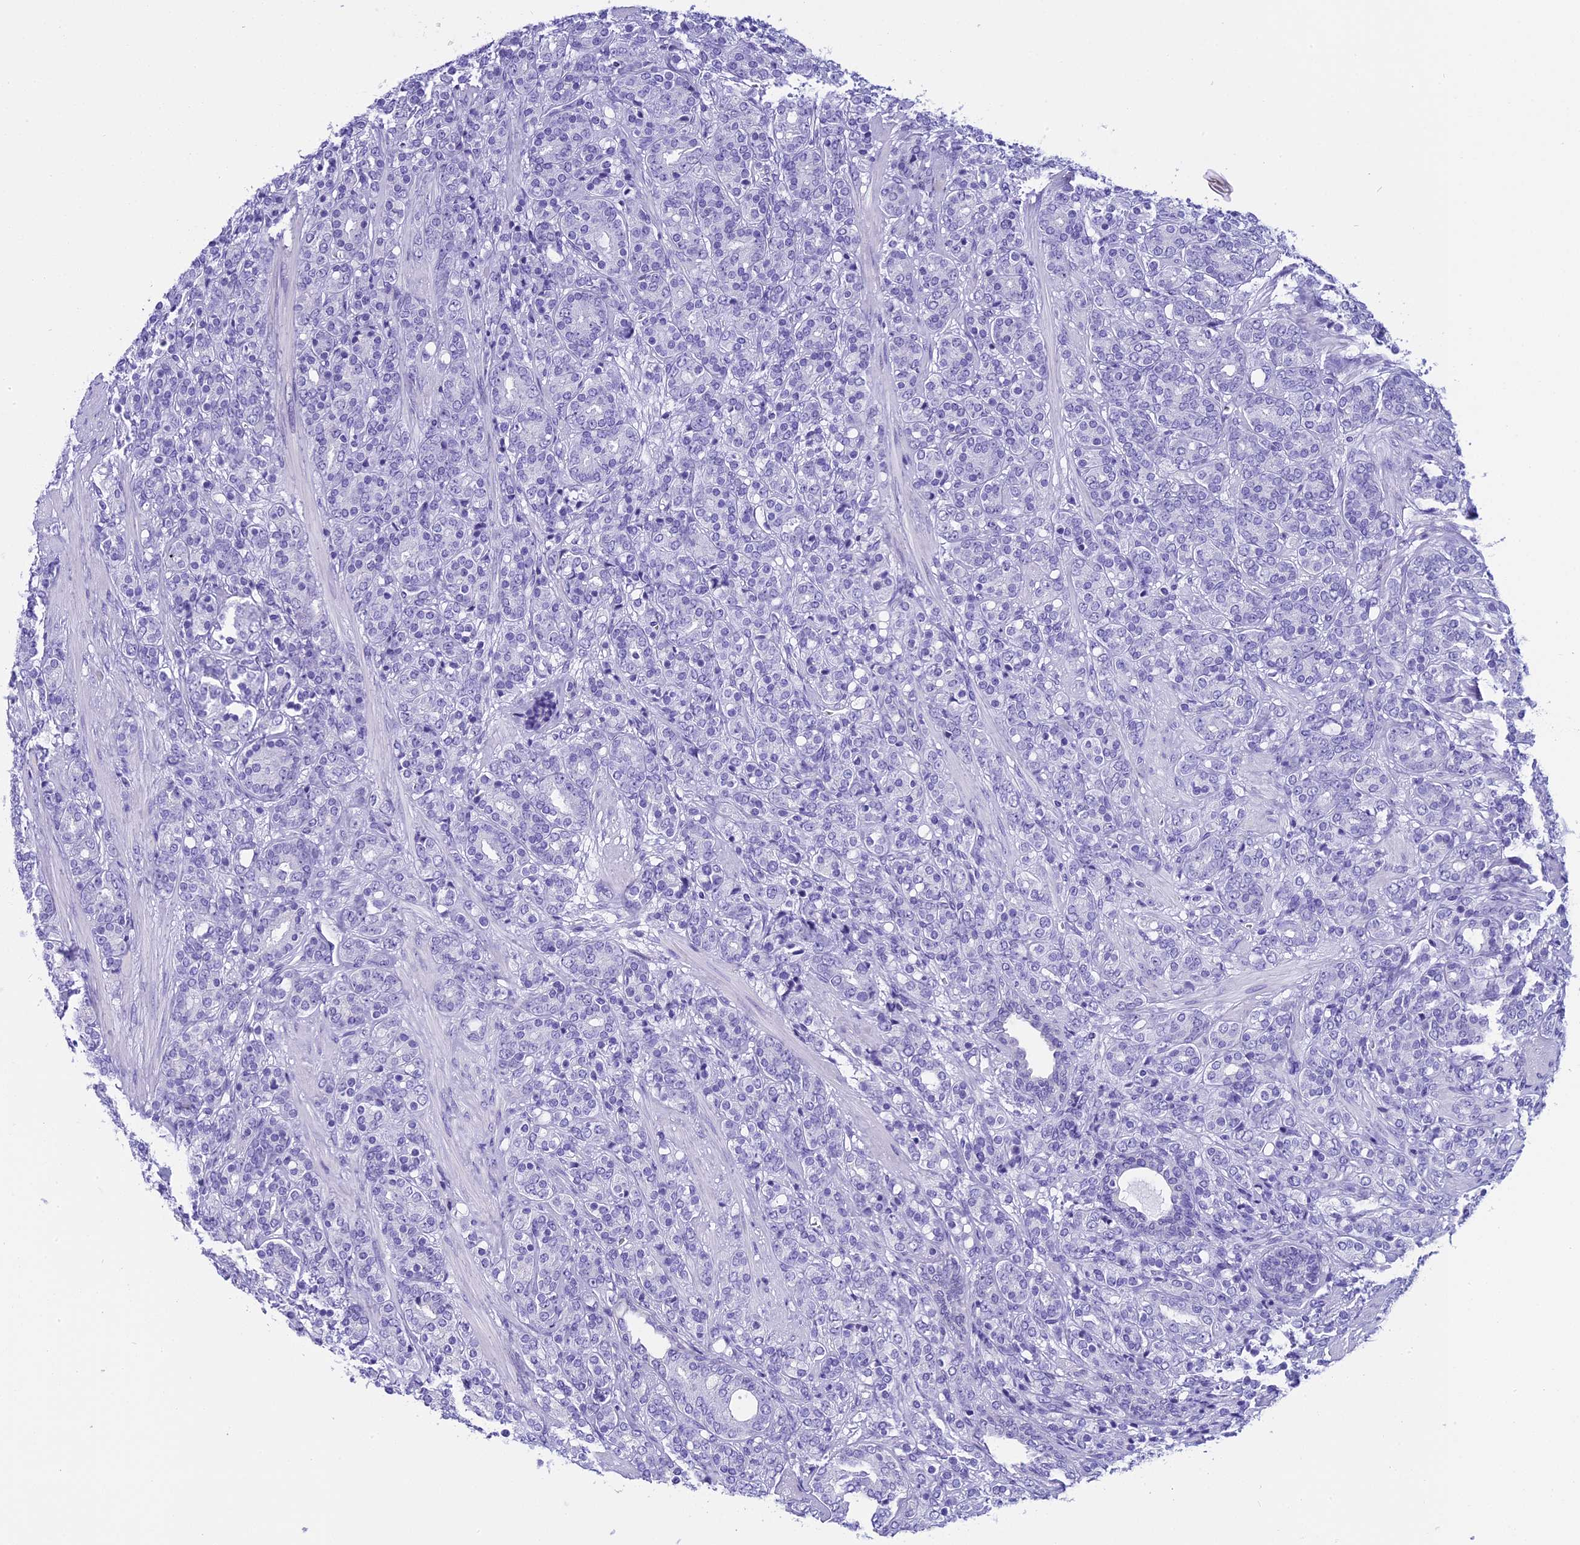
{"staining": {"intensity": "negative", "quantity": "none", "location": "none"}, "tissue": "prostate cancer", "cell_type": "Tumor cells", "image_type": "cancer", "snomed": [{"axis": "morphology", "description": "Adenocarcinoma, High grade"}, {"axis": "topography", "description": "Prostate"}], "caption": "A high-resolution histopathology image shows IHC staining of prostate adenocarcinoma (high-grade), which shows no significant staining in tumor cells. (DAB IHC, high magnification).", "gene": "KCTD14", "patient": {"sex": "male", "age": 62}}